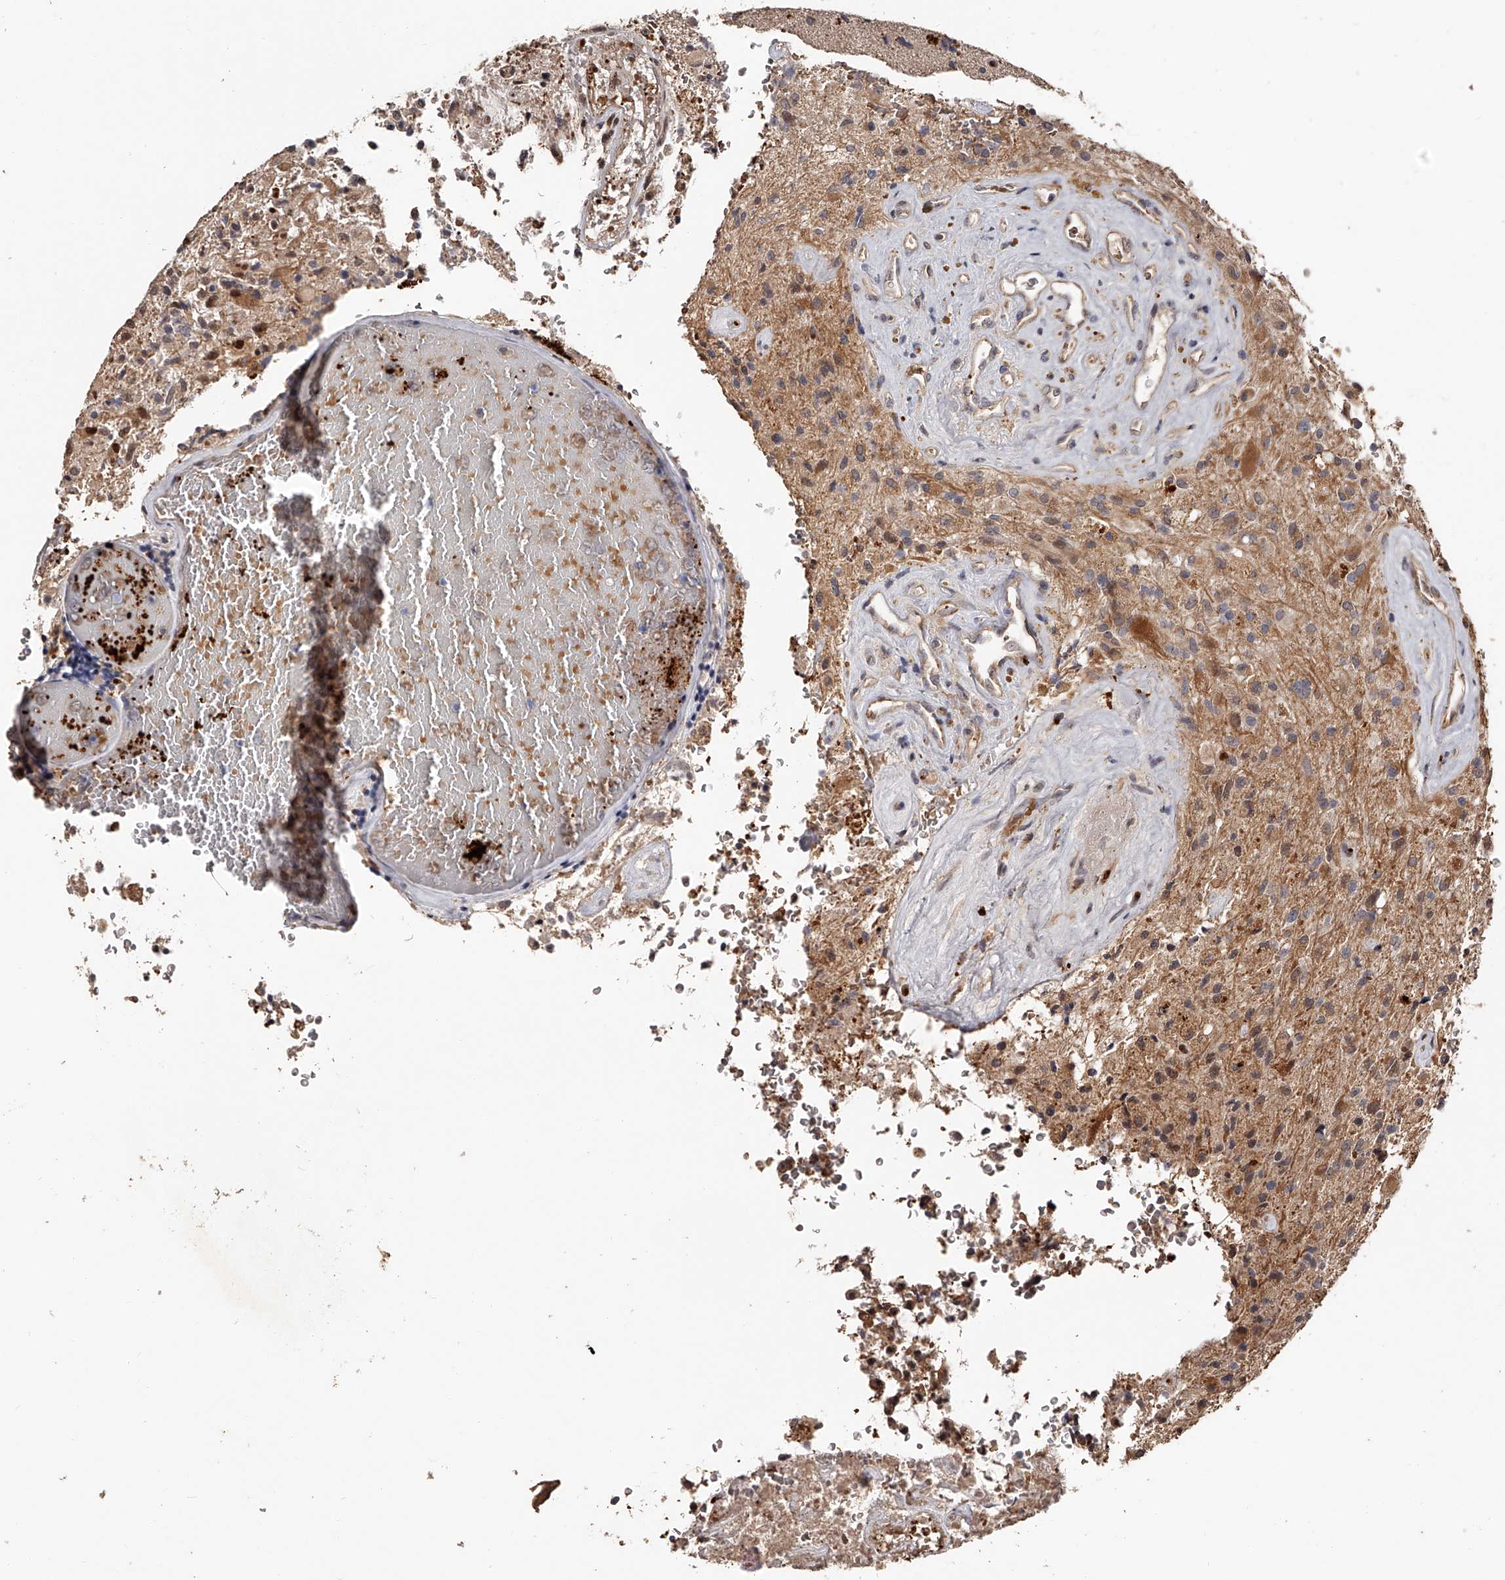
{"staining": {"intensity": "weak", "quantity": ">75%", "location": "cytoplasmic/membranous"}, "tissue": "glioma", "cell_type": "Tumor cells", "image_type": "cancer", "snomed": [{"axis": "morphology", "description": "Glioma, malignant, High grade"}, {"axis": "topography", "description": "Brain"}], "caption": "Brown immunohistochemical staining in human glioma reveals weak cytoplasmic/membranous staining in approximately >75% of tumor cells. Nuclei are stained in blue.", "gene": "URGCP", "patient": {"sex": "male", "age": 72}}